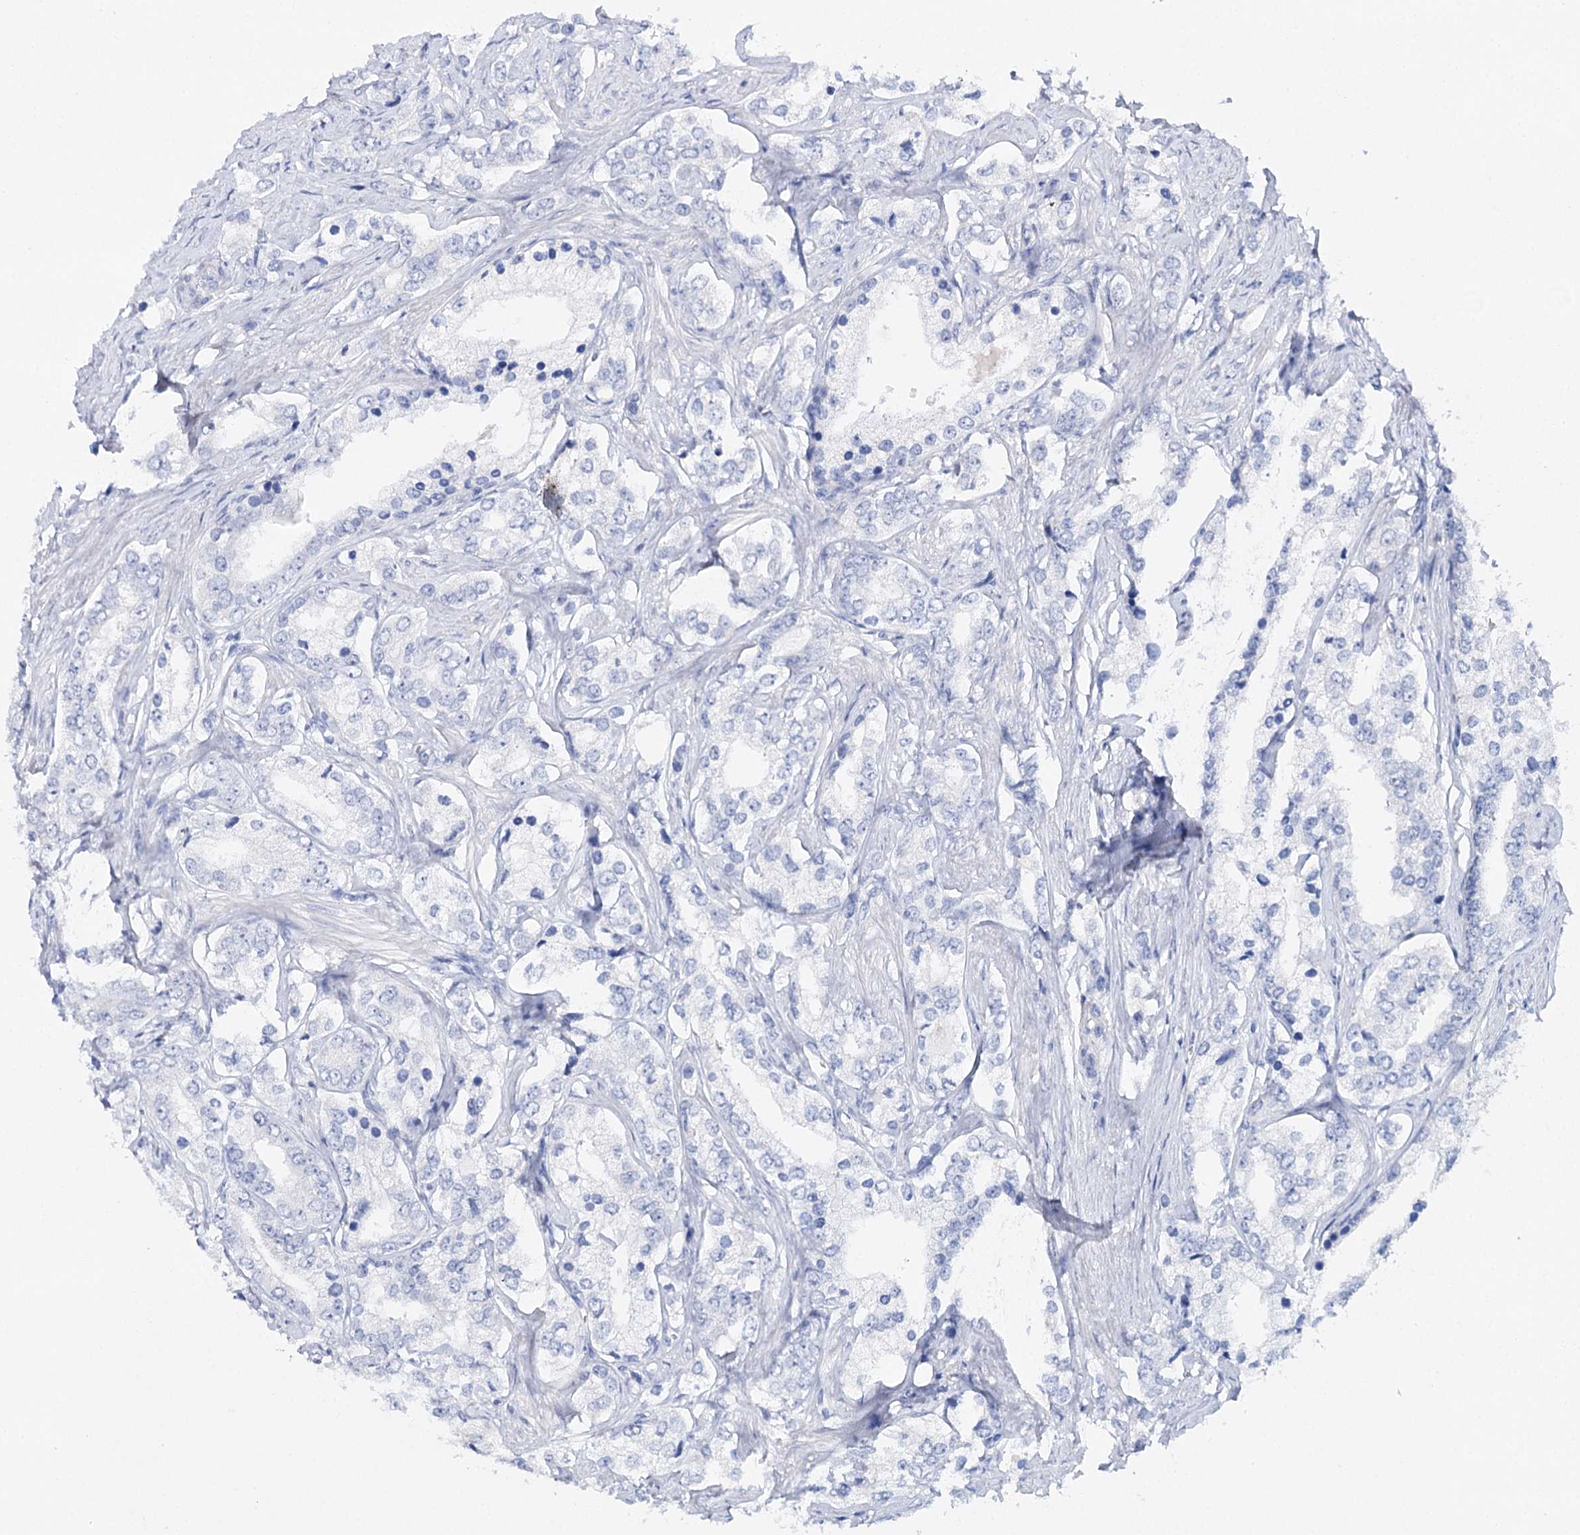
{"staining": {"intensity": "negative", "quantity": "none", "location": "none"}, "tissue": "prostate cancer", "cell_type": "Tumor cells", "image_type": "cancer", "snomed": [{"axis": "morphology", "description": "Adenocarcinoma, High grade"}, {"axis": "topography", "description": "Prostate"}], "caption": "Tumor cells are negative for brown protein staining in prostate cancer.", "gene": "CEACAM8", "patient": {"sex": "male", "age": 66}}